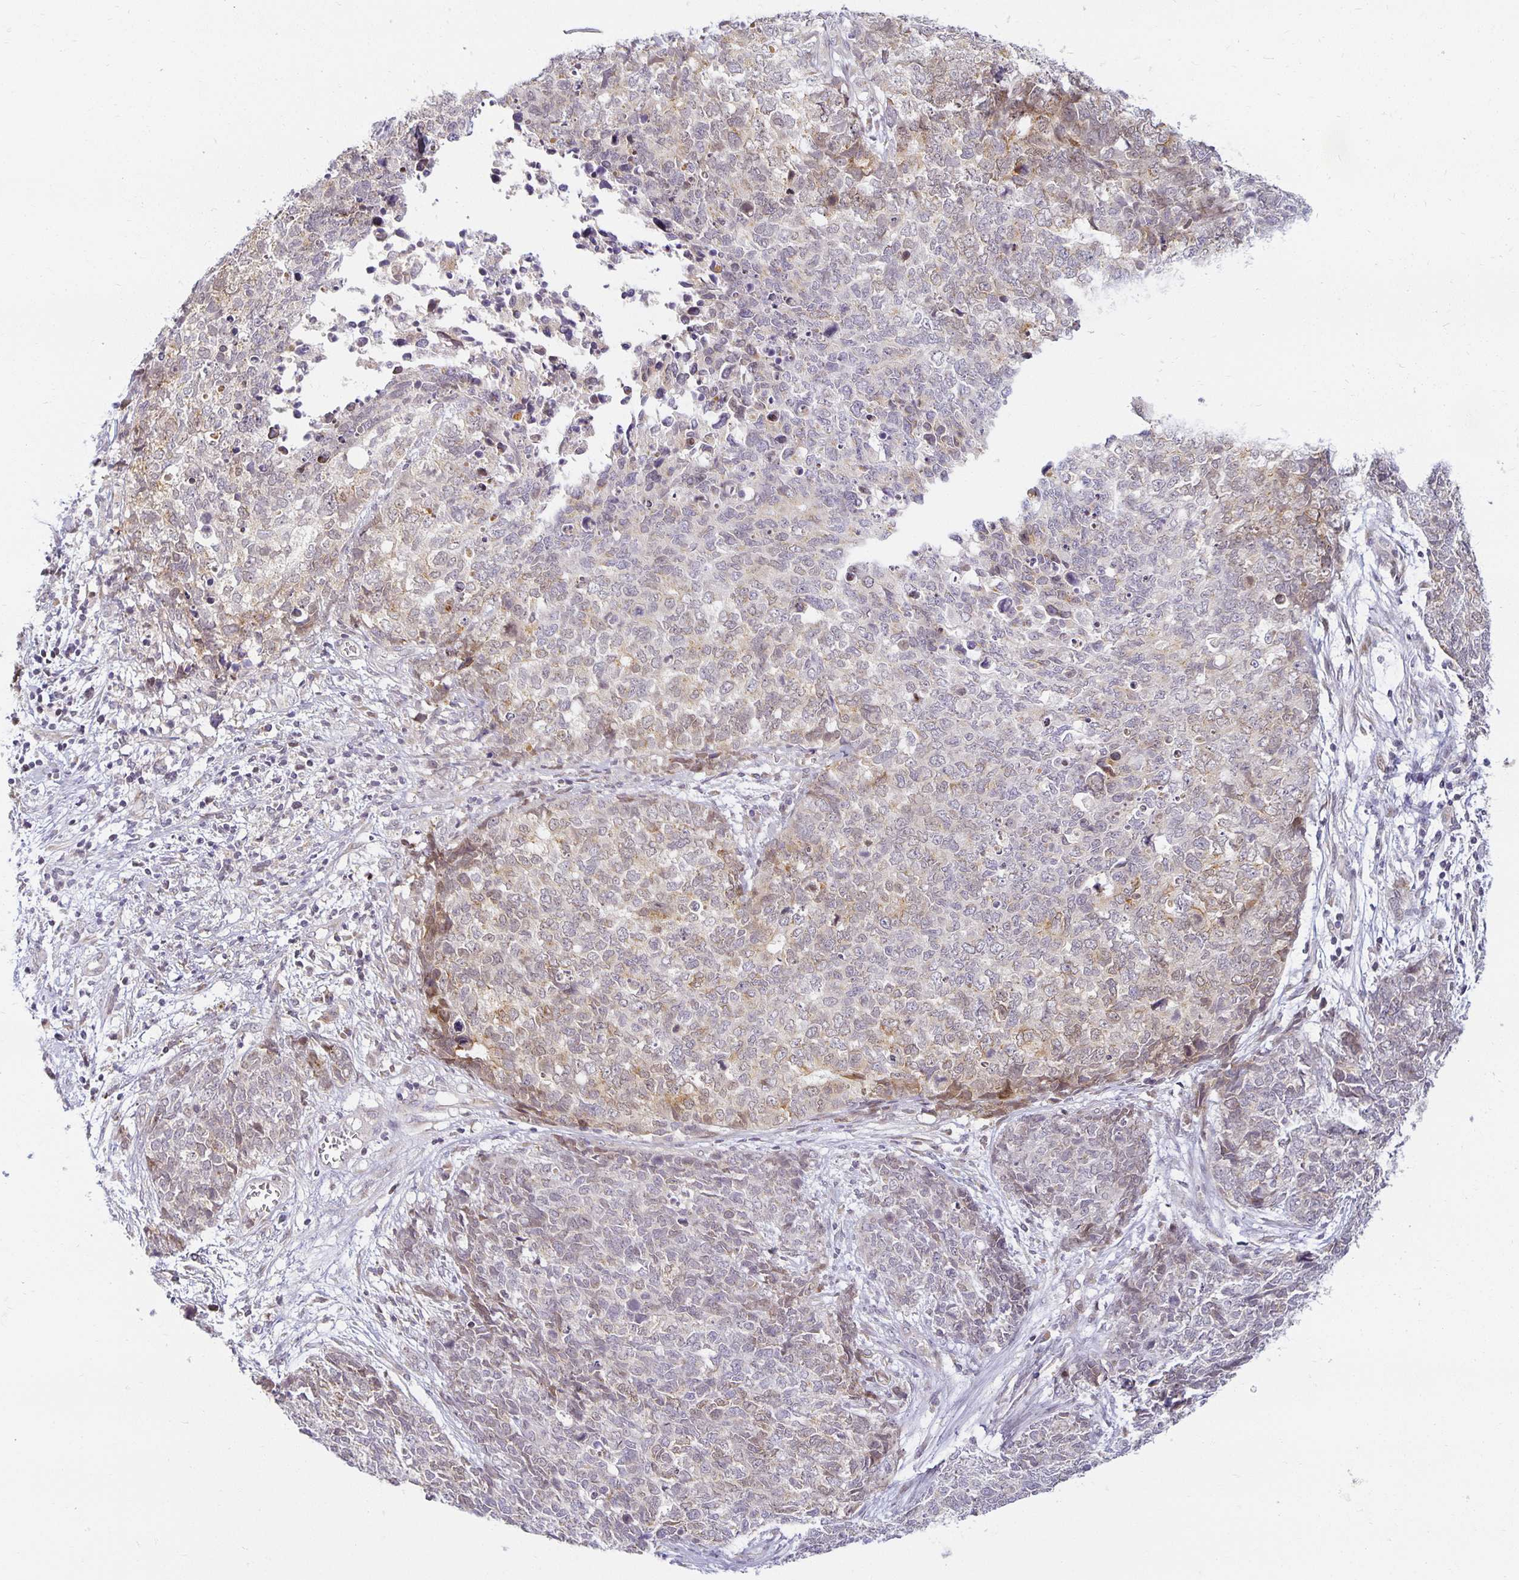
{"staining": {"intensity": "weak", "quantity": "<25%", "location": "cytoplasmic/membranous"}, "tissue": "cervical cancer", "cell_type": "Tumor cells", "image_type": "cancer", "snomed": [{"axis": "morphology", "description": "Adenocarcinoma, NOS"}, {"axis": "topography", "description": "Cervix"}], "caption": "A high-resolution image shows IHC staining of cervical cancer, which shows no significant expression in tumor cells.", "gene": "EHF", "patient": {"sex": "female", "age": 63}}